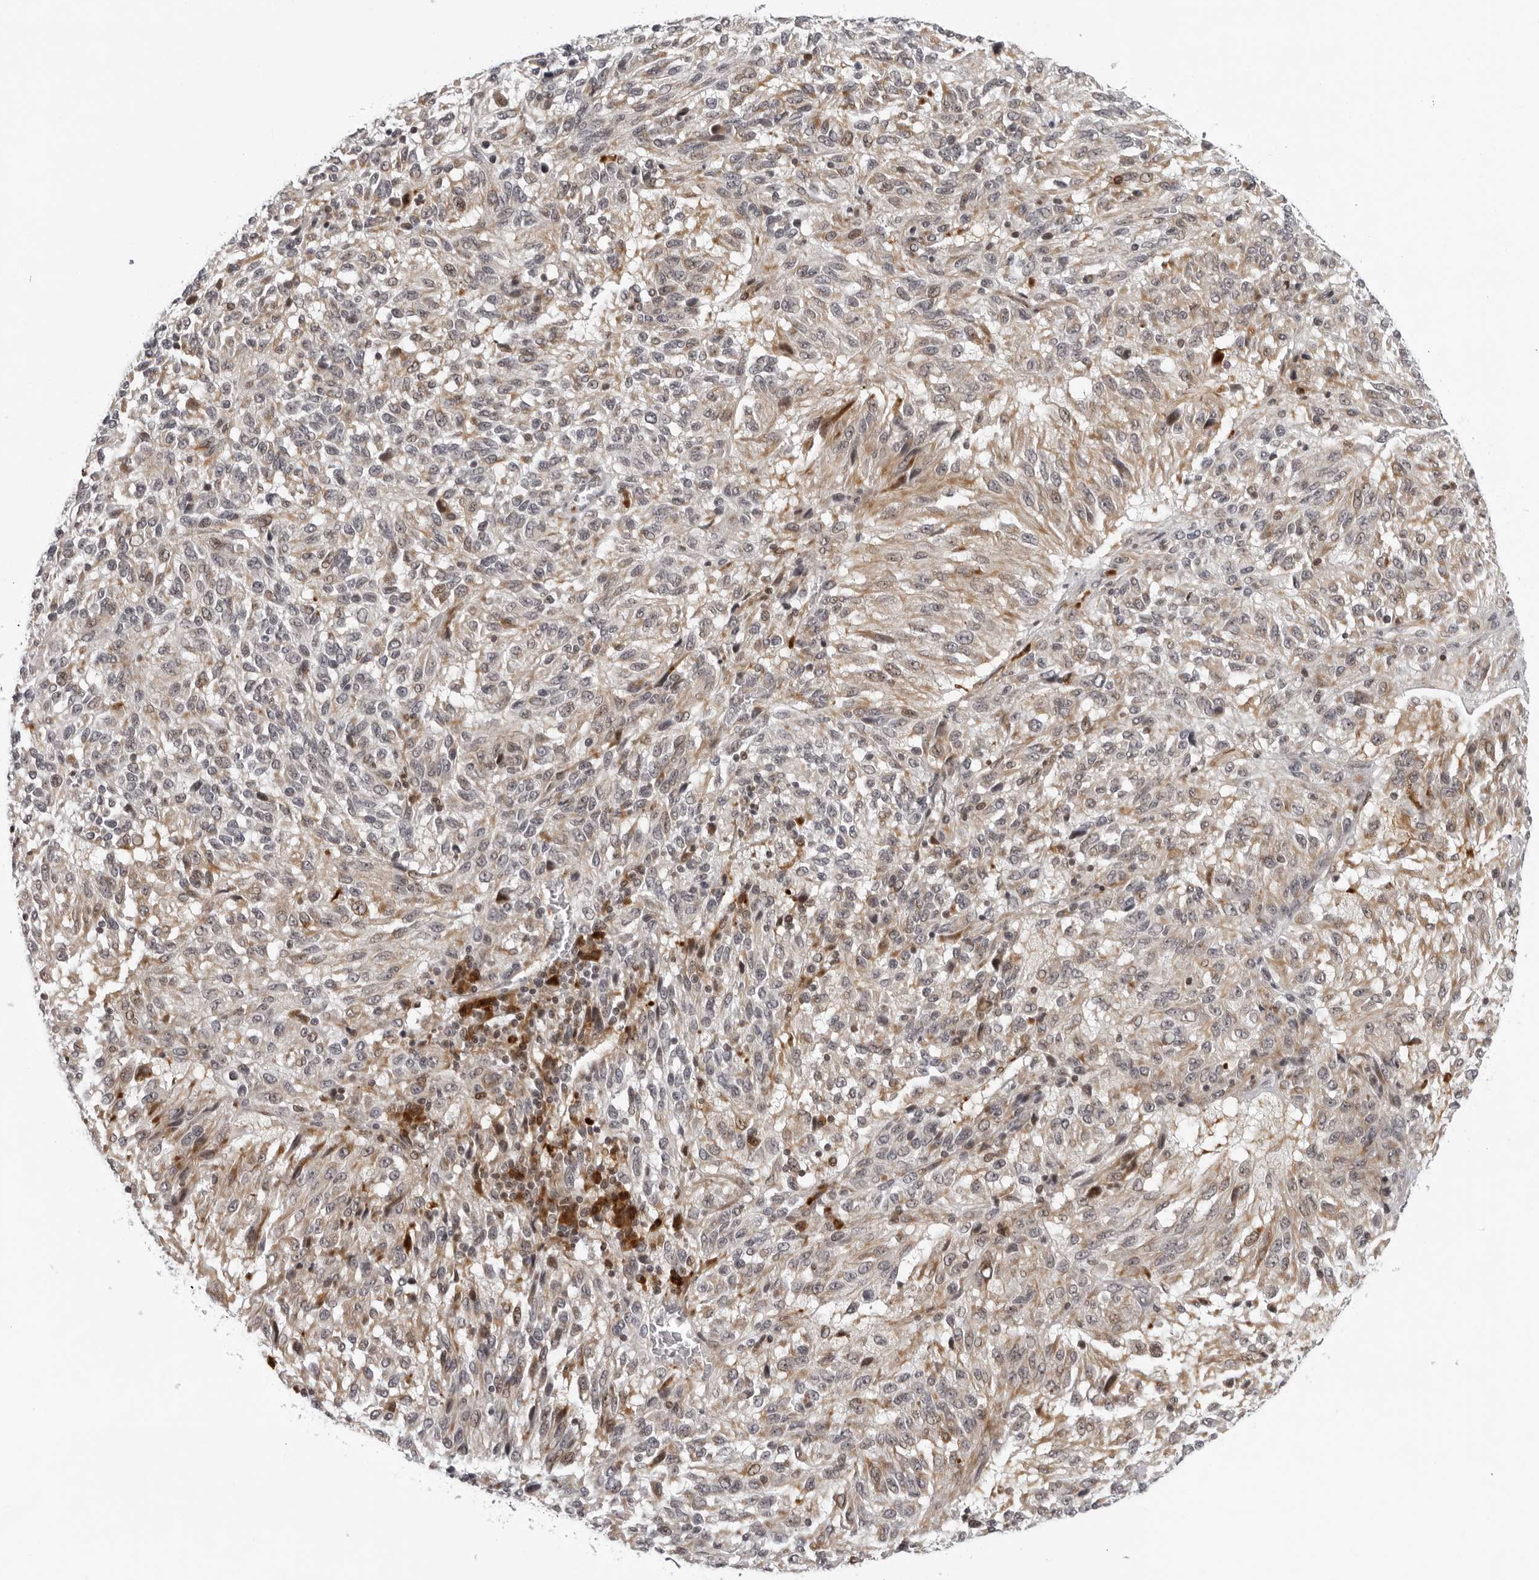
{"staining": {"intensity": "weak", "quantity": "<25%", "location": "cytoplasmic/membranous"}, "tissue": "melanoma", "cell_type": "Tumor cells", "image_type": "cancer", "snomed": [{"axis": "morphology", "description": "Malignant melanoma, Metastatic site"}, {"axis": "topography", "description": "Lung"}], "caption": "Micrograph shows no significant protein staining in tumor cells of malignant melanoma (metastatic site).", "gene": "PIP4K2C", "patient": {"sex": "male", "age": 64}}